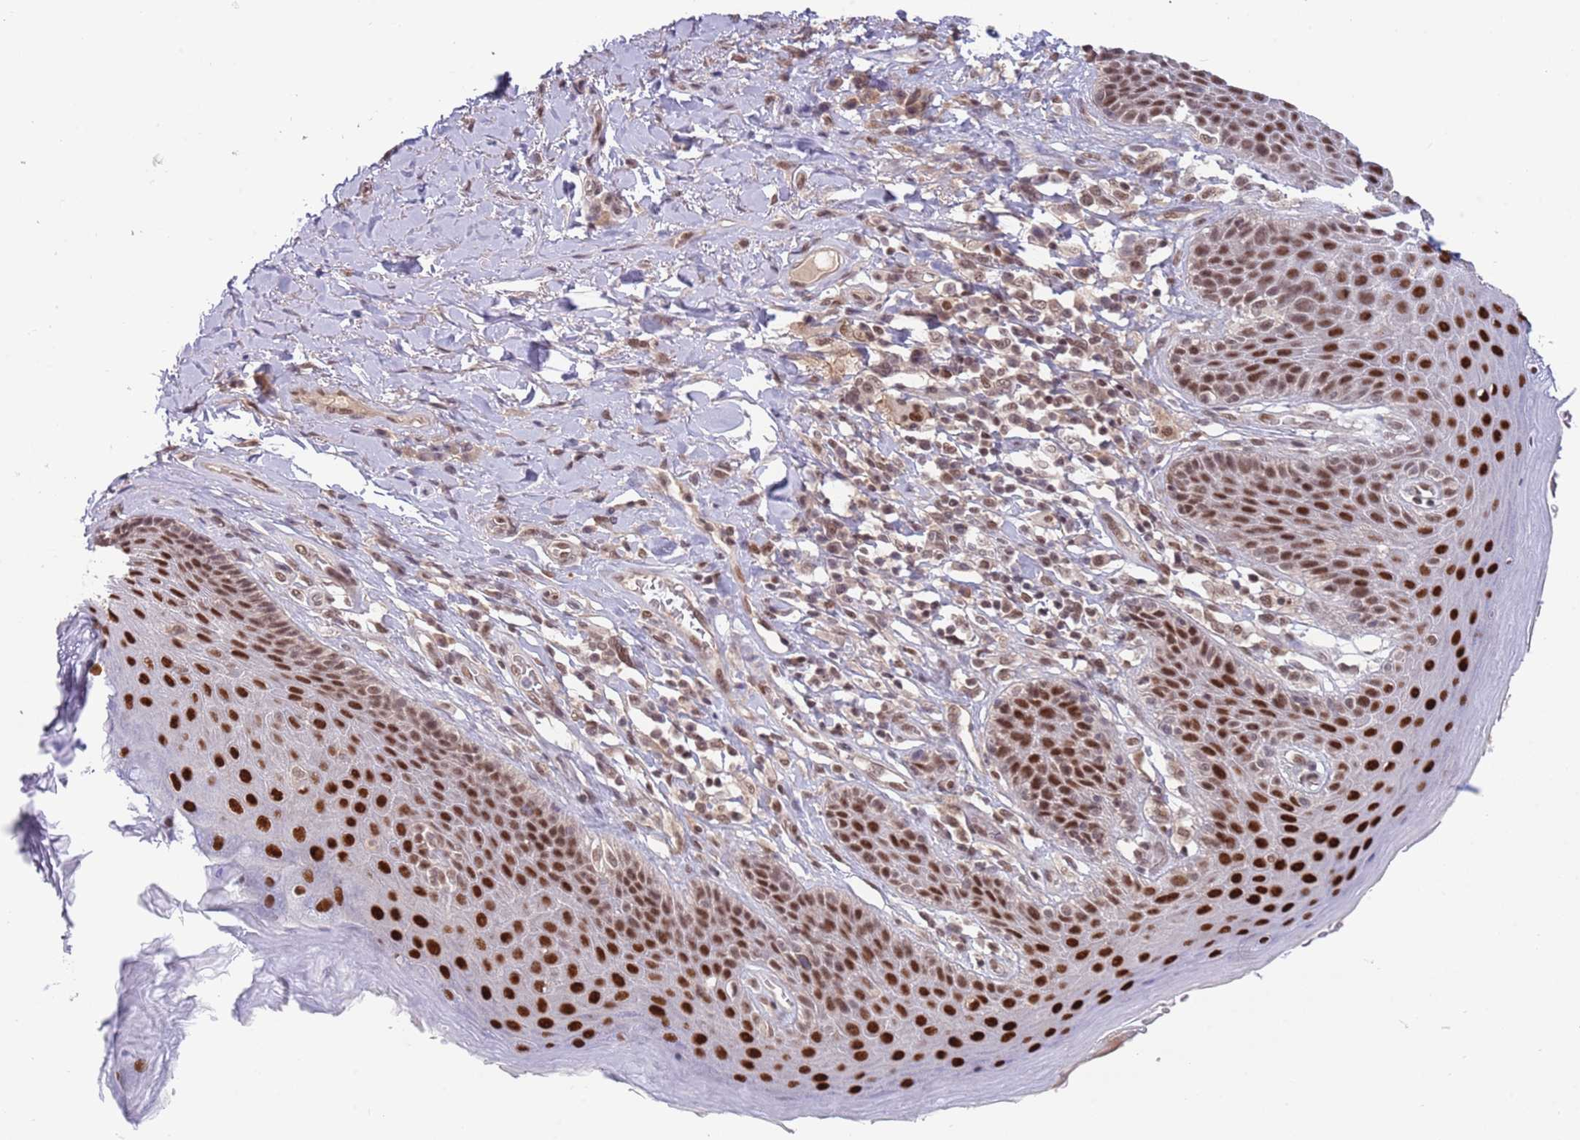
{"staining": {"intensity": "strong", "quantity": "25%-75%", "location": "nuclear"}, "tissue": "skin", "cell_type": "Epidermal cells", "image_type": "normal", "snomed": [{"axis": "morphology", "description": "Normal tissue, NOS"}, {"axis": "topography", "description": "Anal"}], "caption": "High-magnification brightfield microscopy of benign skin stained with DAB (3,3'-diaminobenzidine) (brown) and counterstained with hematoxylin (blue). epidermal cells exhibit strong nuclear staining is identified in about25%-75% of cells.", "gene": "ZBTB7A", "patient": {"sex": "female", "age": 89}}